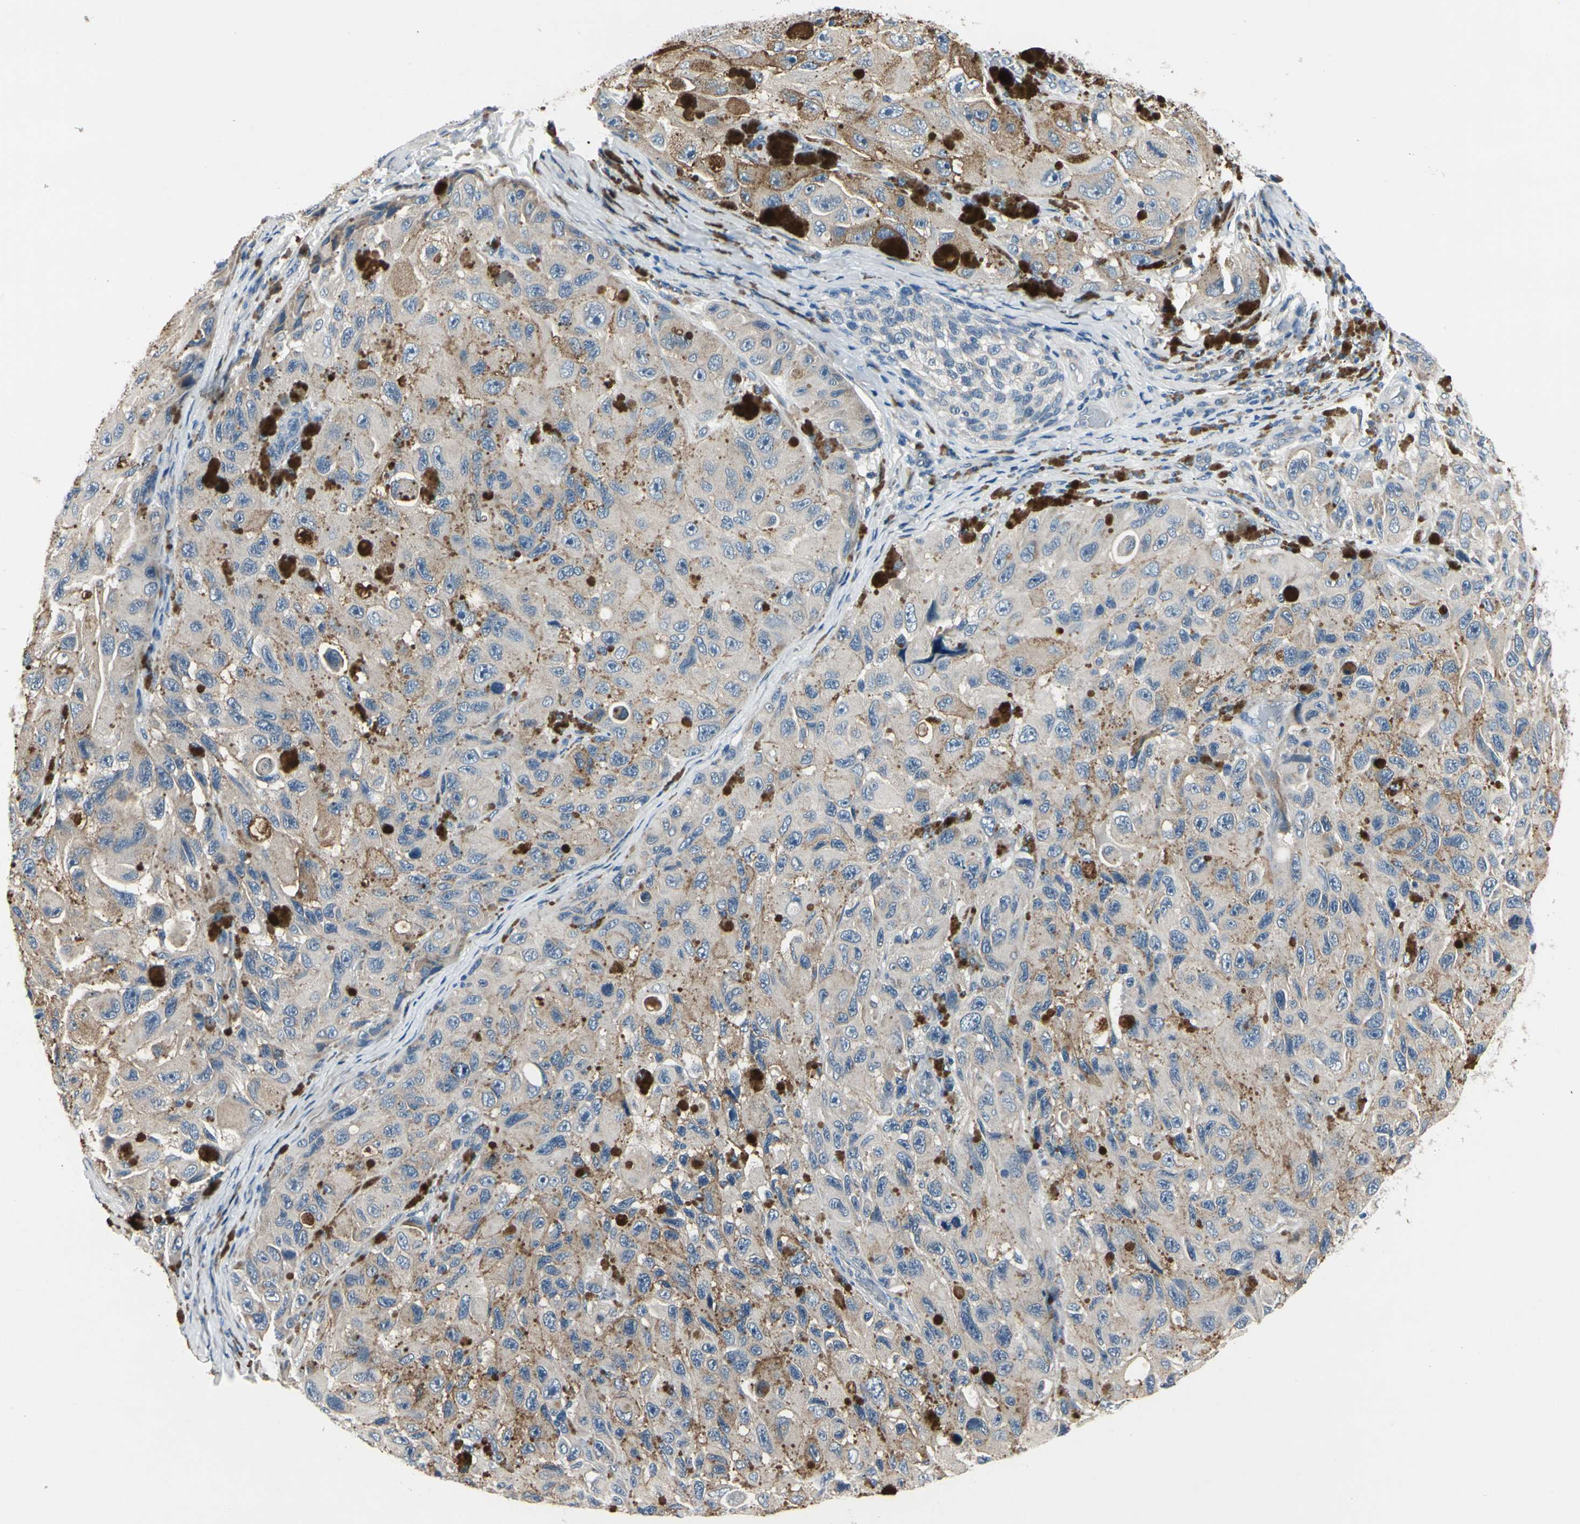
{"staining": {"intensity": "negative", "quantity": "none", "location": "none"}, "tissue": "melanoma", "cell_type": "Tumor cells", "image_type": "cancer", "snomed": [{"axis": "morphology", "description": "Malignant melanoma, NOS"}, {"axis": "topography", "description": "Skin"}], "caption": "DAB immunohistochemical staining of melanoma demonstrates no significant positivity in tumor cells.", "gene": "SELENOK", "patient": {"sex": "female", "age": 73}}